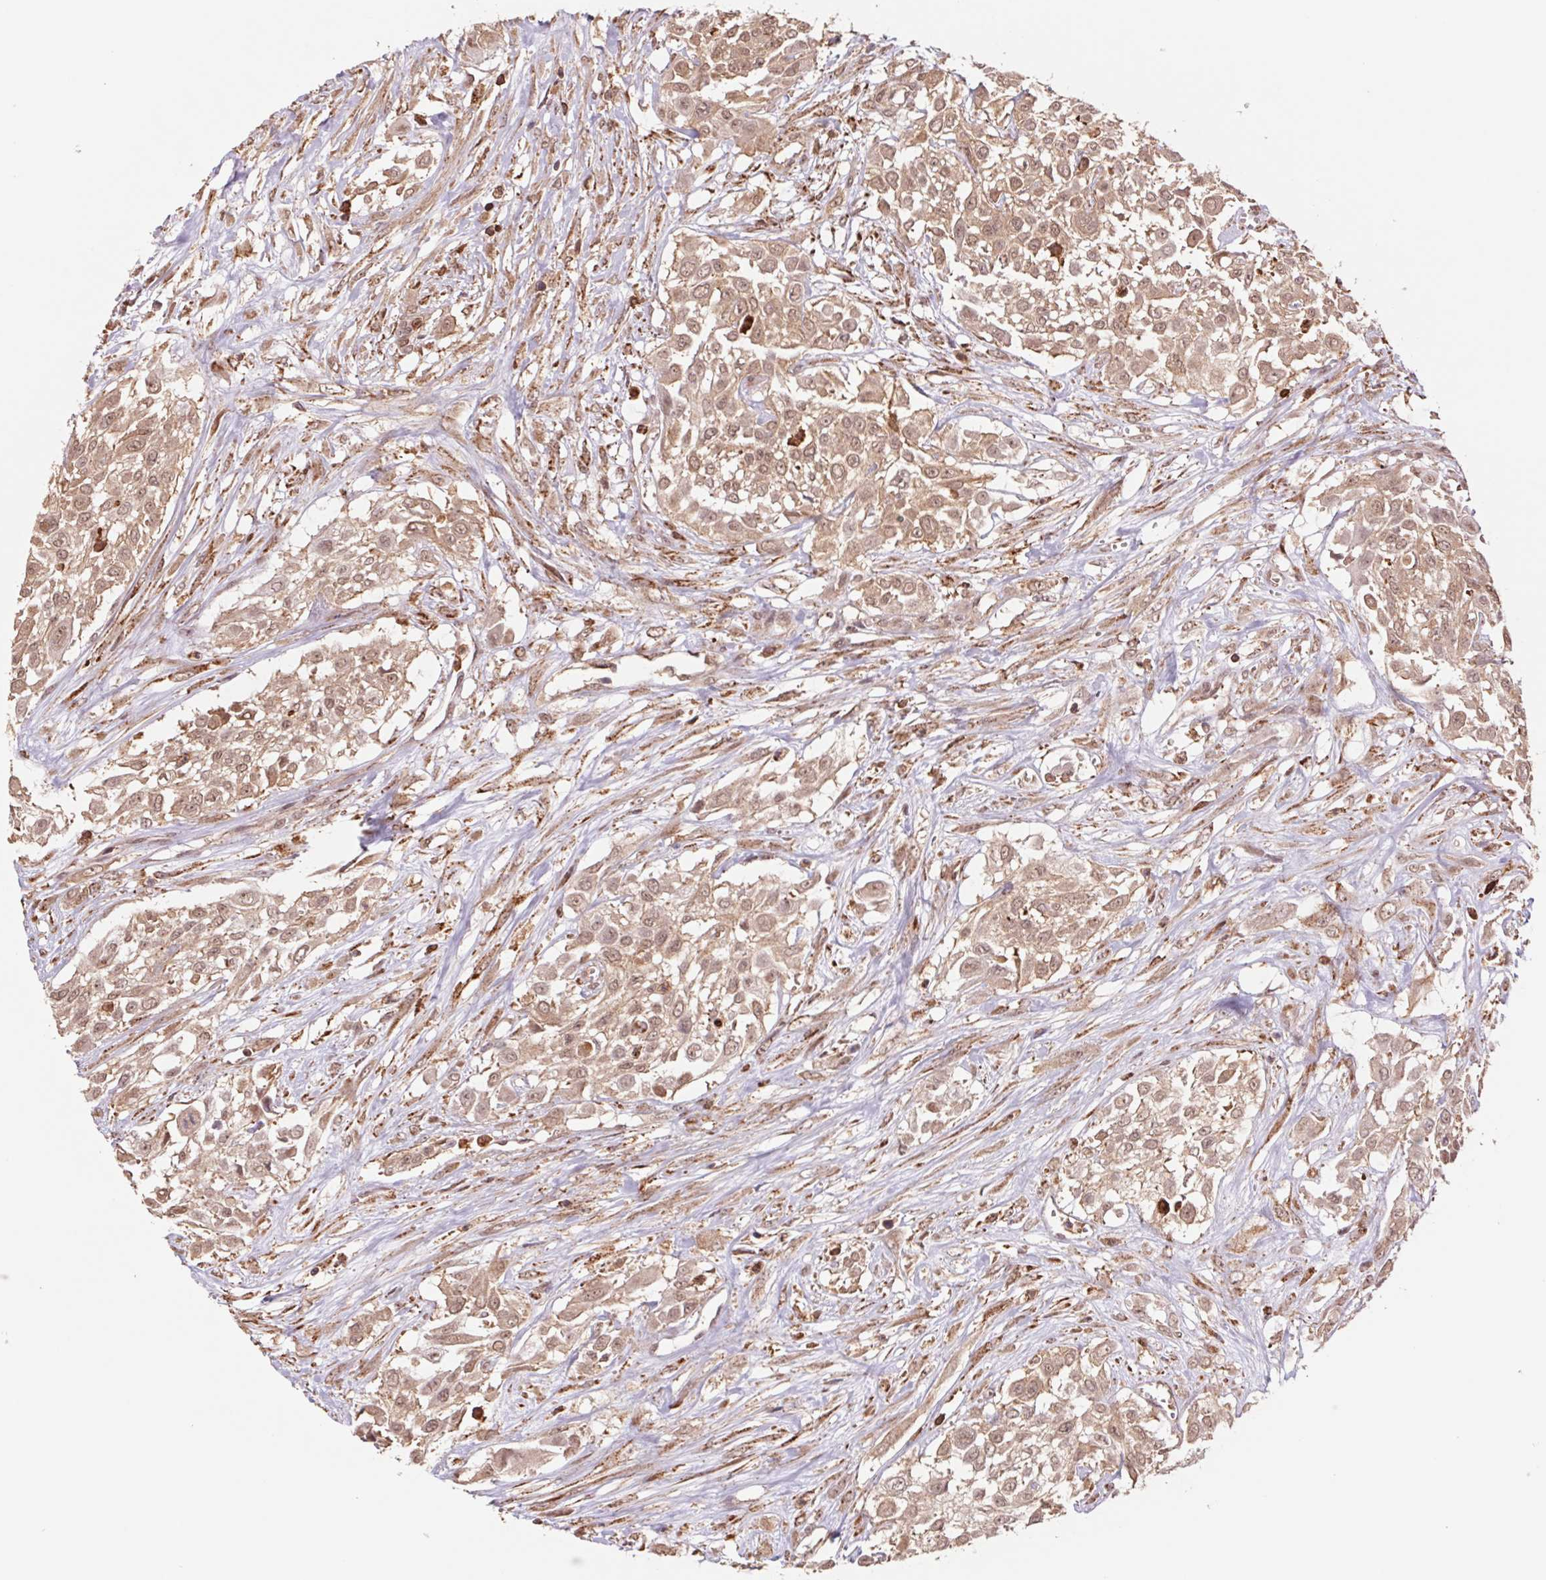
{"staining": {"intensity": "weak", "quantity": ">75%", "location": "cytoplasmic/membranous,nuclear"}, "tissue": "urothelial cancer", "cell_type": "Tumor cells", "image_type": "cancer", "snomed": [{"axis": "morphology", "description": "Urothelial carcinoma, High grade"}, {"axis": "topography", "description": "Urinary bladder"}], "caption": "The immunohistochemical stain shows weak cytoplasmic/membranous and nuclear positivity in tumor cells of urothelial carcinoma (high-grade) tissue. The protein is stained brown, and the nuclei are stained in blue (DAB IHC with brightfield microscopy, high magnification).", "gene": "URM1", "patient": {"sex": "male", "age": 57}}